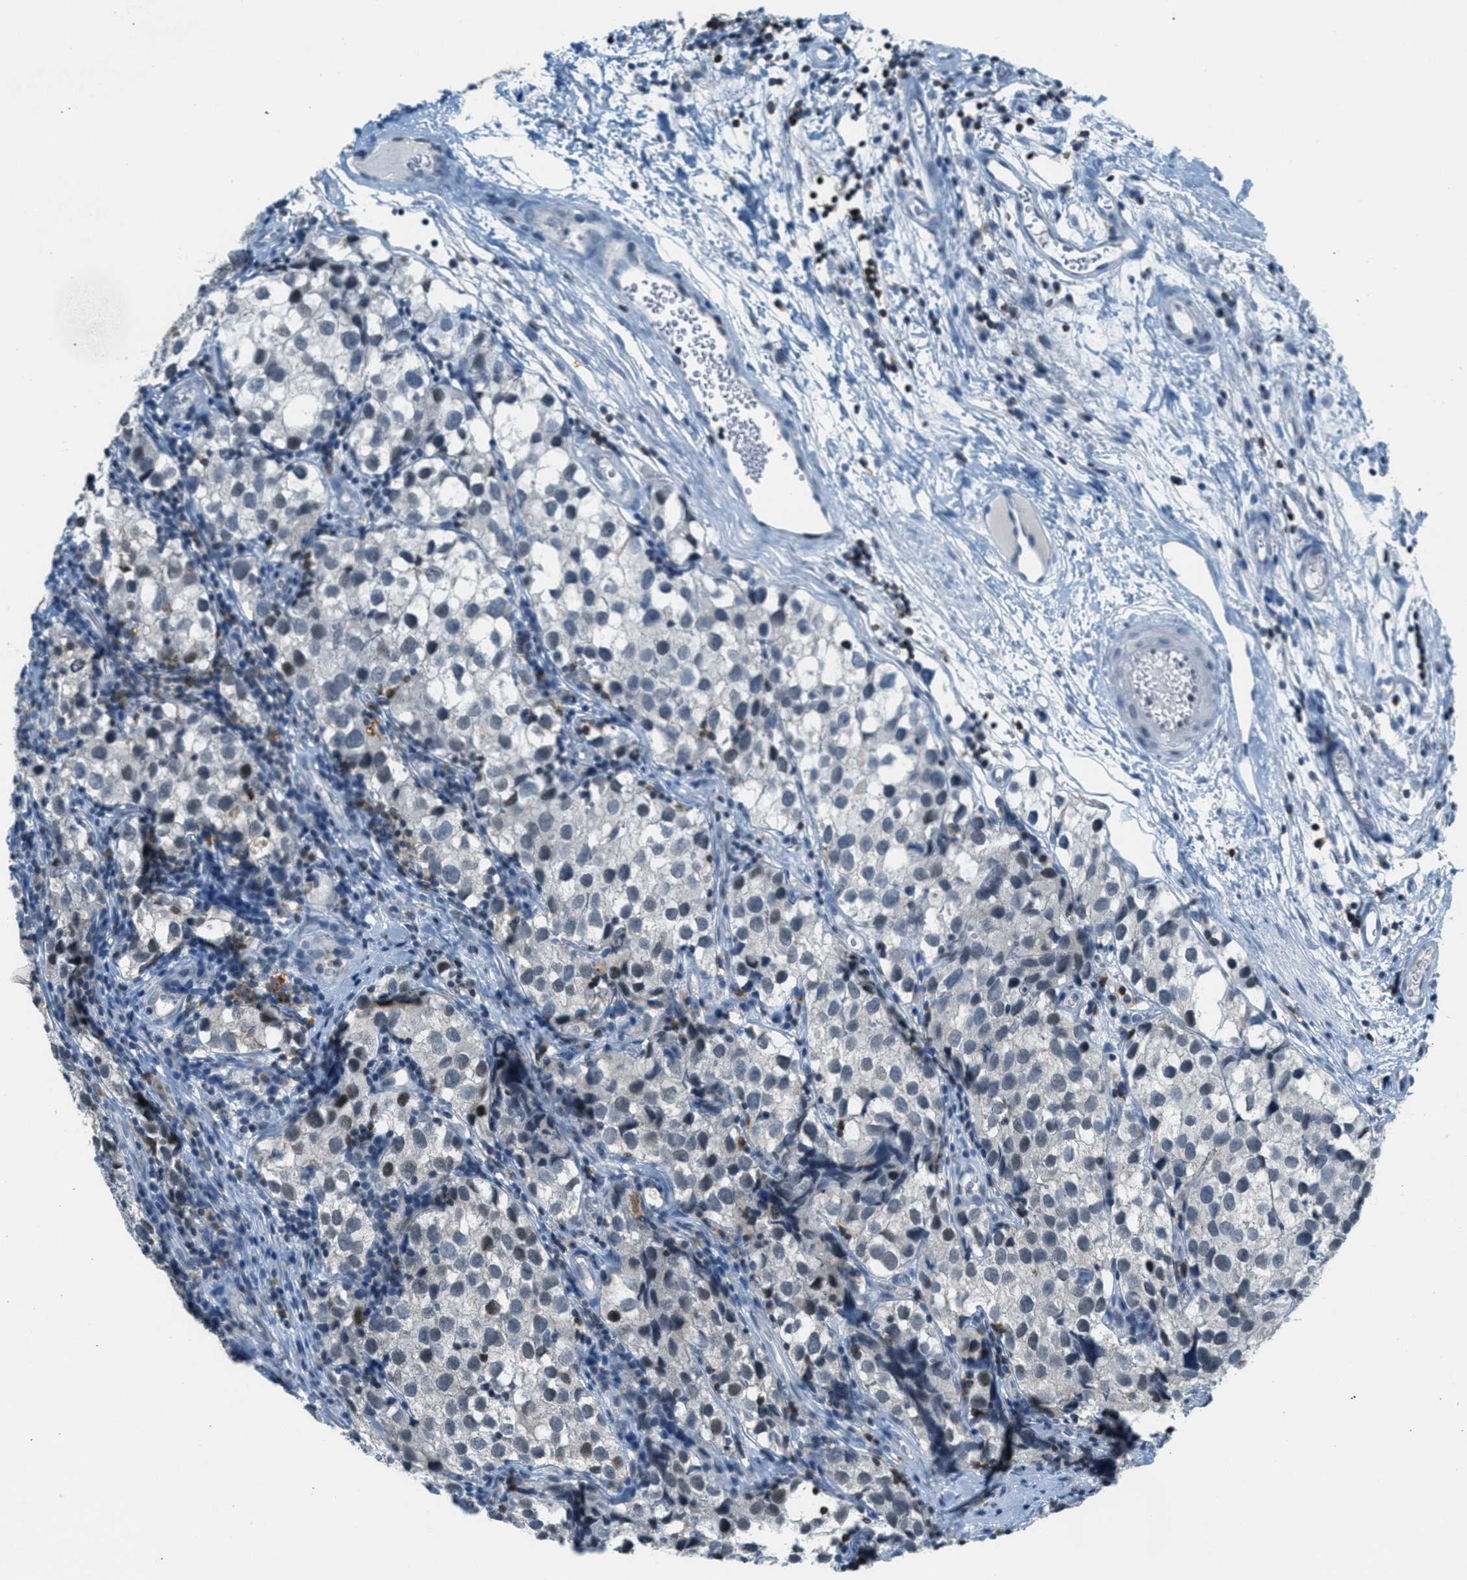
{"staining": {"intensity": "moderate", "quantity": "<25%", "location": "nuclear"}, "tissue": "testis cancer", "cell_type": "Tumor cells", "image_type": "cancer", "snomed": [{"axis": "morphology", "description": "Seminoma, NOS"}, {"axis": "topography", "description": "Testis"}], "caption": "Immunohistochemical staining of testis cancer exhibits low levels of moderate nuclear protein staining in approximately <25% of tumor cells.", "gene": "FYN", "patient": {"sex": "male", "age": 39}}